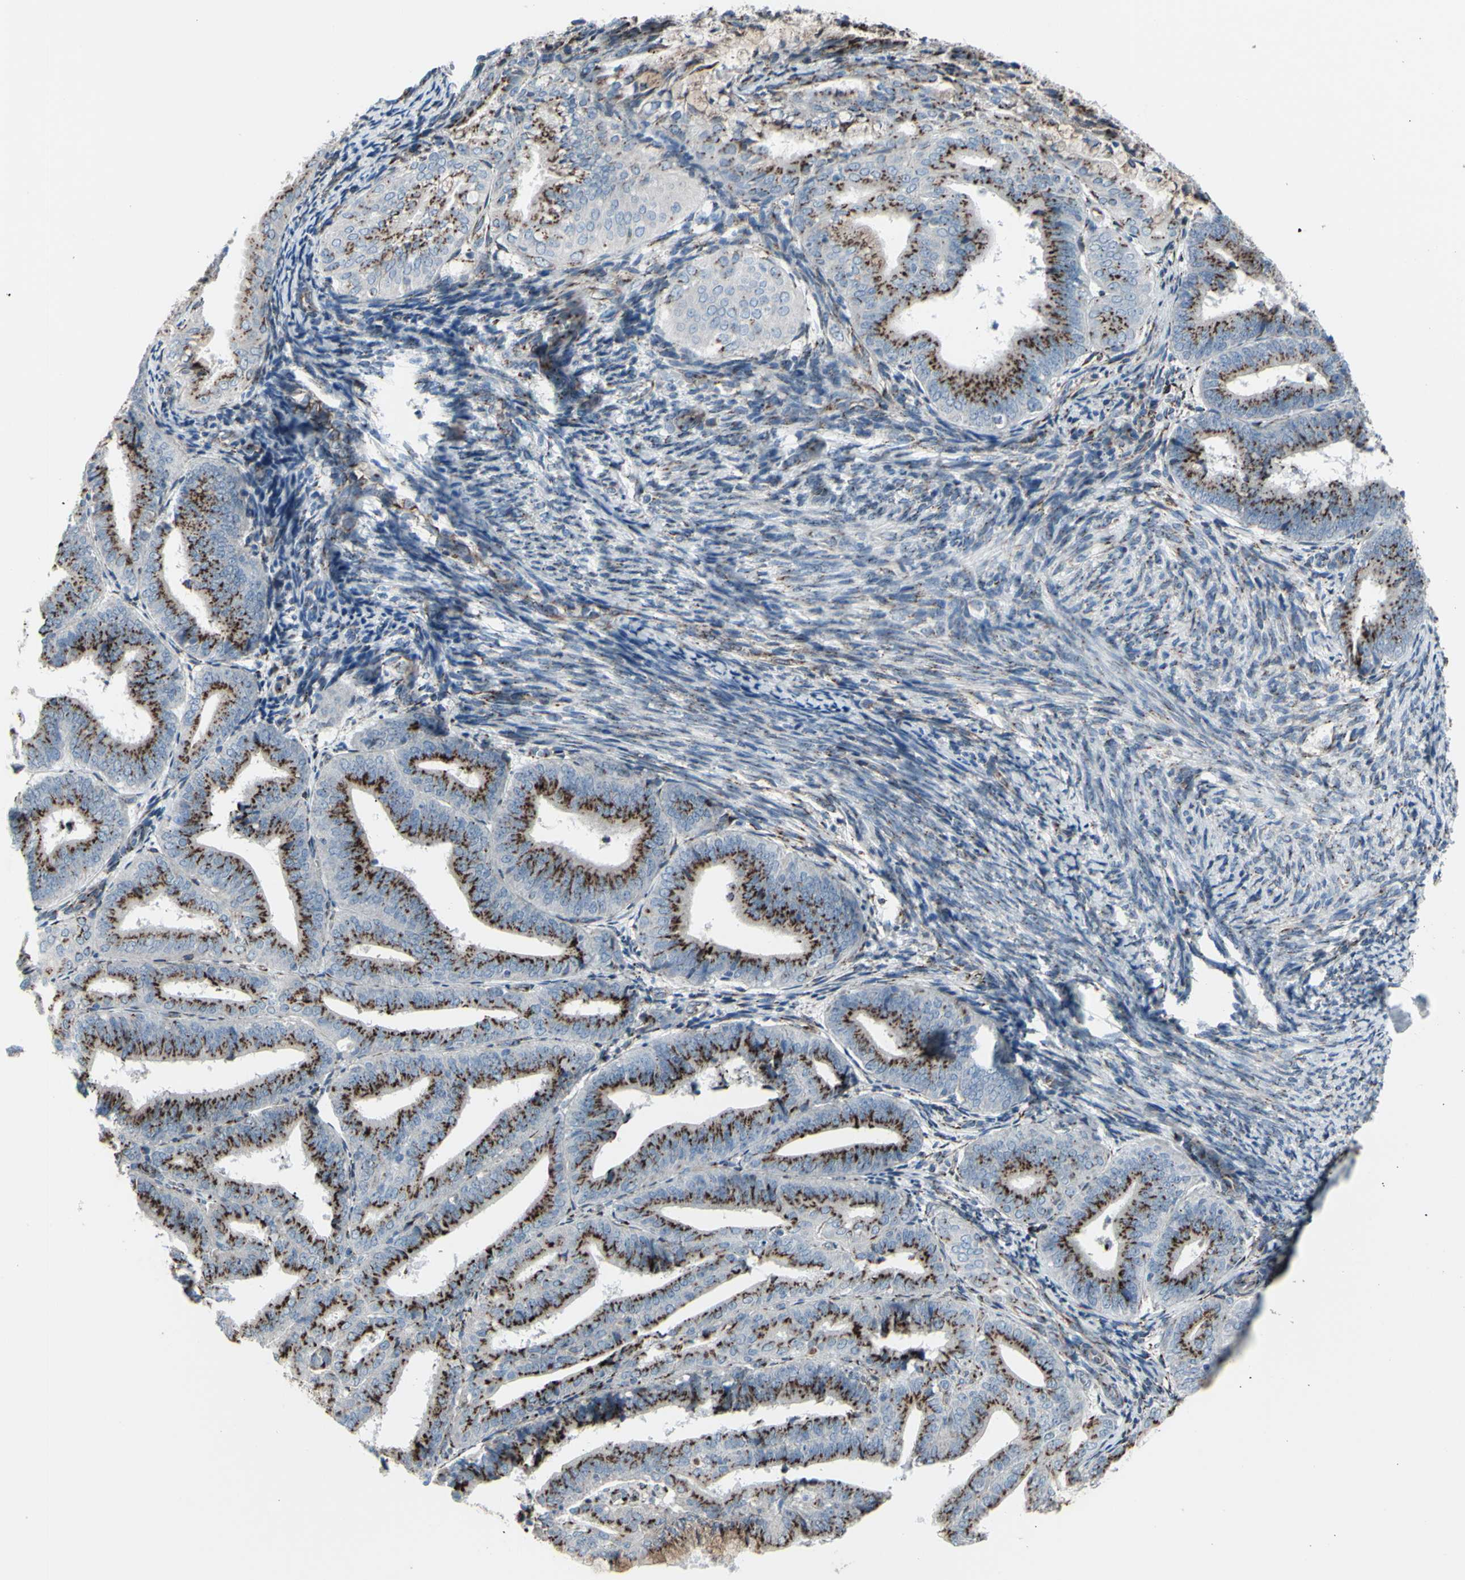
{"staining": {"intensity": "strong", "quantity": ">75%", "location": "cytoplasmic/membranous"}, "tissue": "endometrial cancer", "cell_type": "Tumor cells", "image_type": "cancer", "snomed": [{"axis": "morphology", "description": "Adenocarcinoma, NOS"}, {"axis": "topography", "description": "Endometrium"}], "caption": "This histopathology image demonstrates IHC staining of human endometrial cancer, with high strong cytoplasmic/membranous expression in about >75% of tumor cells.", "gene": "GLG1", "patient": {"sex": "female", "age": 63}}